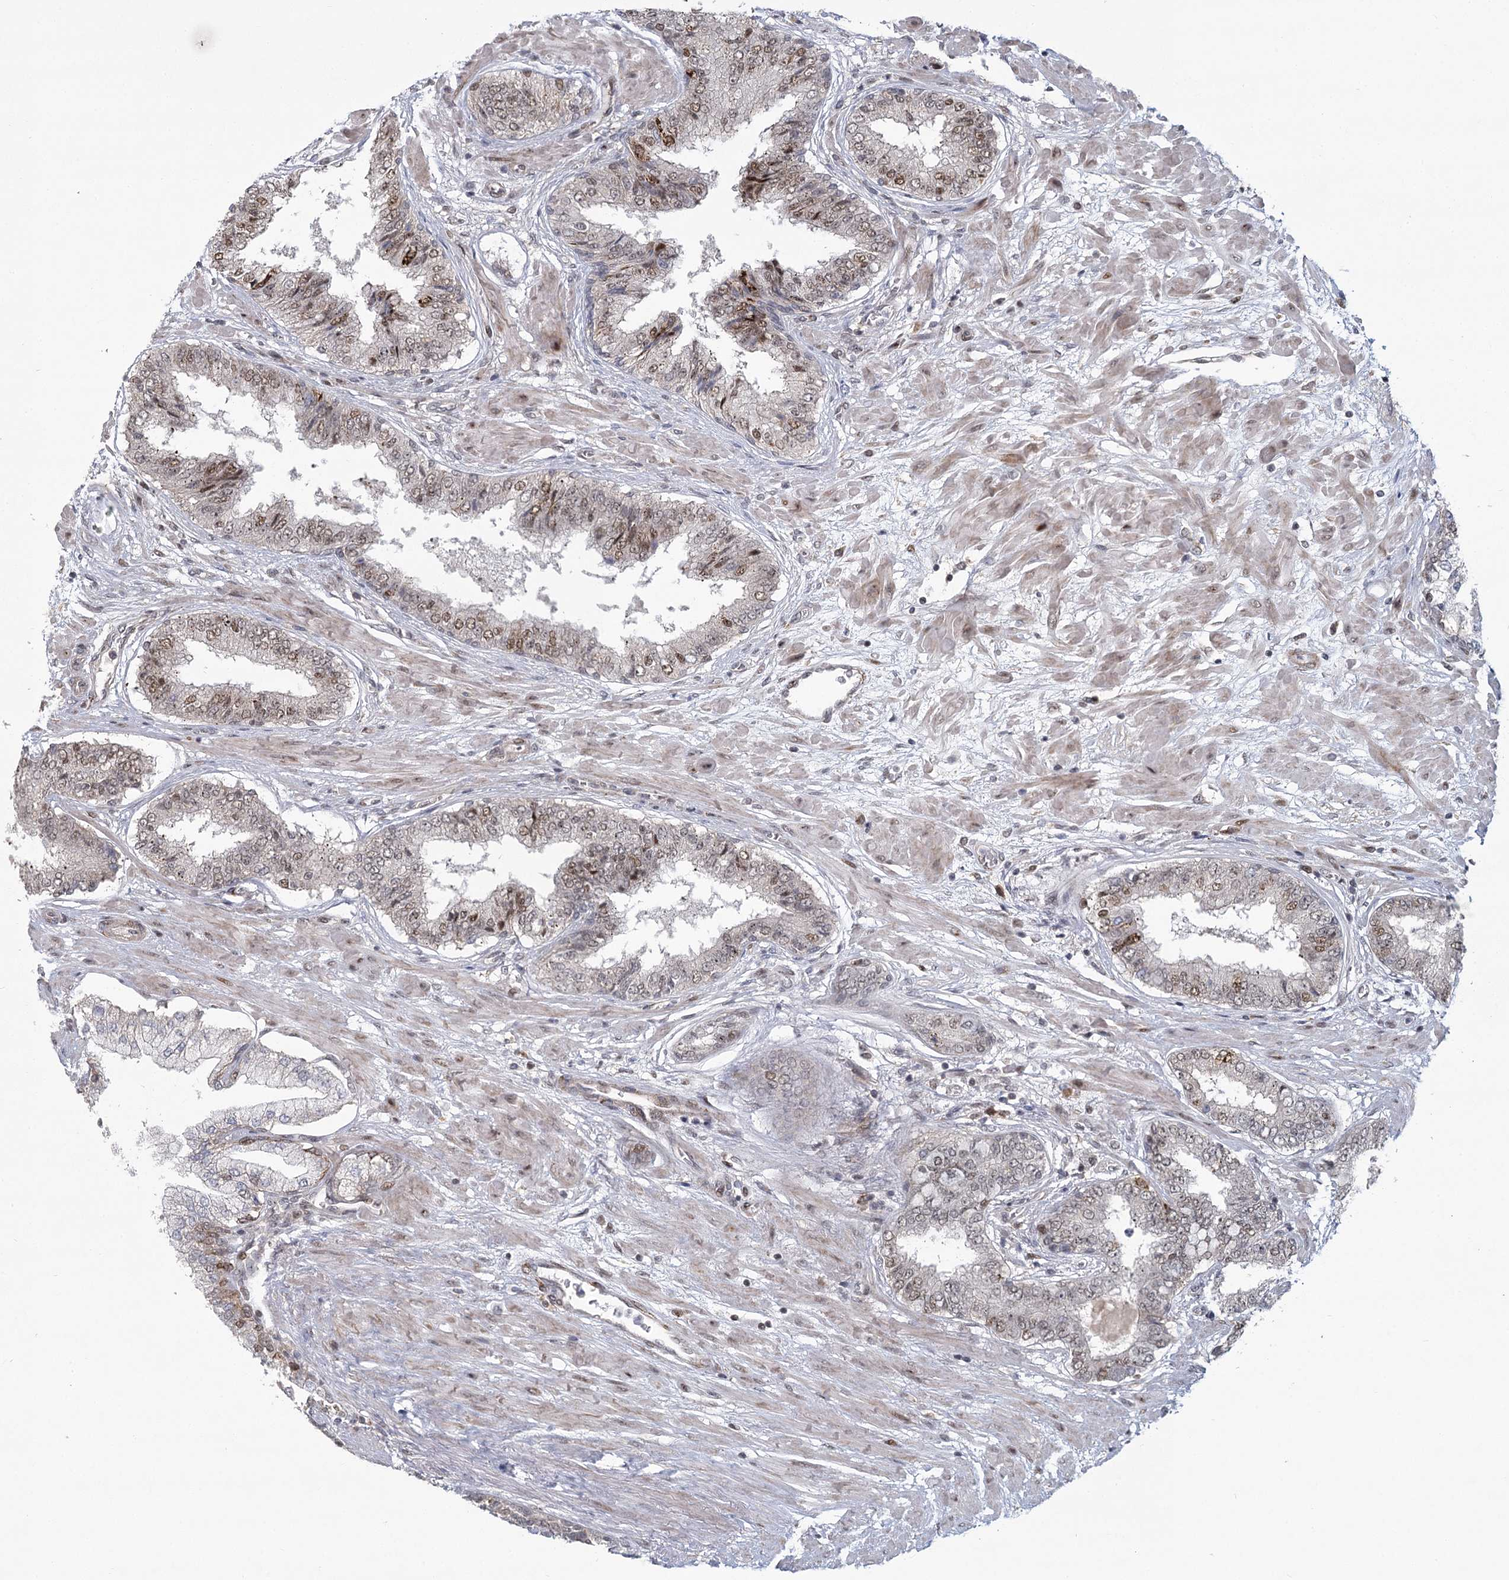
{"staining": {"intensity": "moderate", "quantity": "<25%", "location": "nuclear"}, "tissue": "prostate cancer", "cell_type": "Tumor cells", "image_type": "cancer", "snomed": [{"axis": "morphology", "description": "Normal tissue, NOS"}, {"axis": "morphology", "description": "Adenocarcinoma, High grade"}, {"axis": "topography", "description": "Prostate"}, {"axis": "topography", "description": "Peripheral nerve tissue"}], "caption": "IHC of prostate cancer (adenocarcinoma (high-grade)) demonstrates low levels of moderate nuclear positivity in approximately <25% of tumor cells.", "gene": "PARM1", "patient": {"sex": "male", "age": 59}}